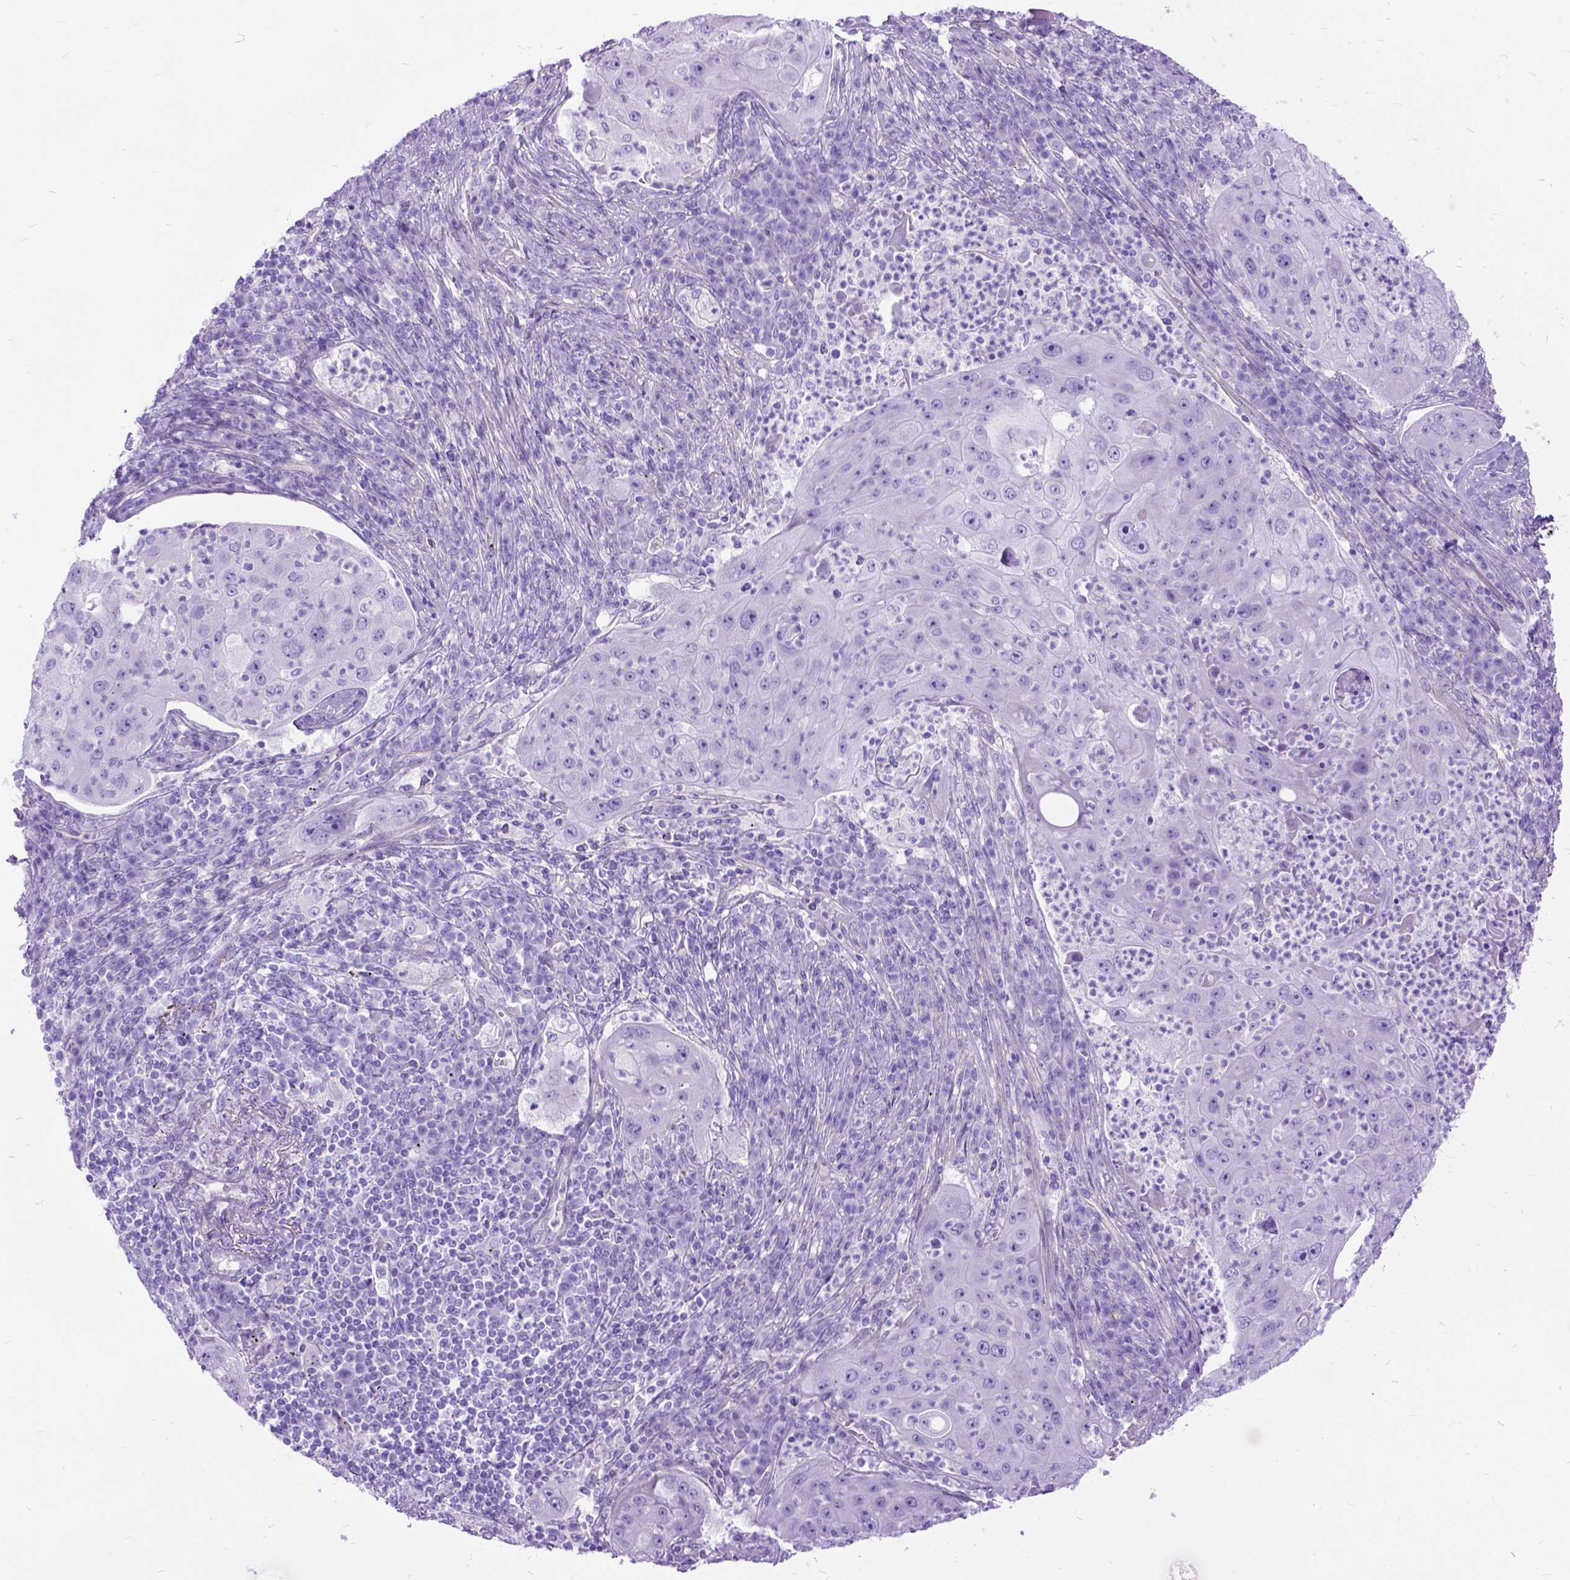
{"staining": {"intensity": "negative", "quantity": "none", "location": "none"}, "tissue": "lung cancer", "cell_type": "Tumor cells", "image_type": "cancer", "snomed": [{"axis": "morphology", "description": "Squamous cell carcinoma, NOS"}, {"axis": "topography", "description": "Lung"}], "caption": "Image shows no protein staining in tumor cells of squamous cell carcinoma (lung) tissue.", "gene": "ARL9", "patient": {"sex": "female", "age": 59}}